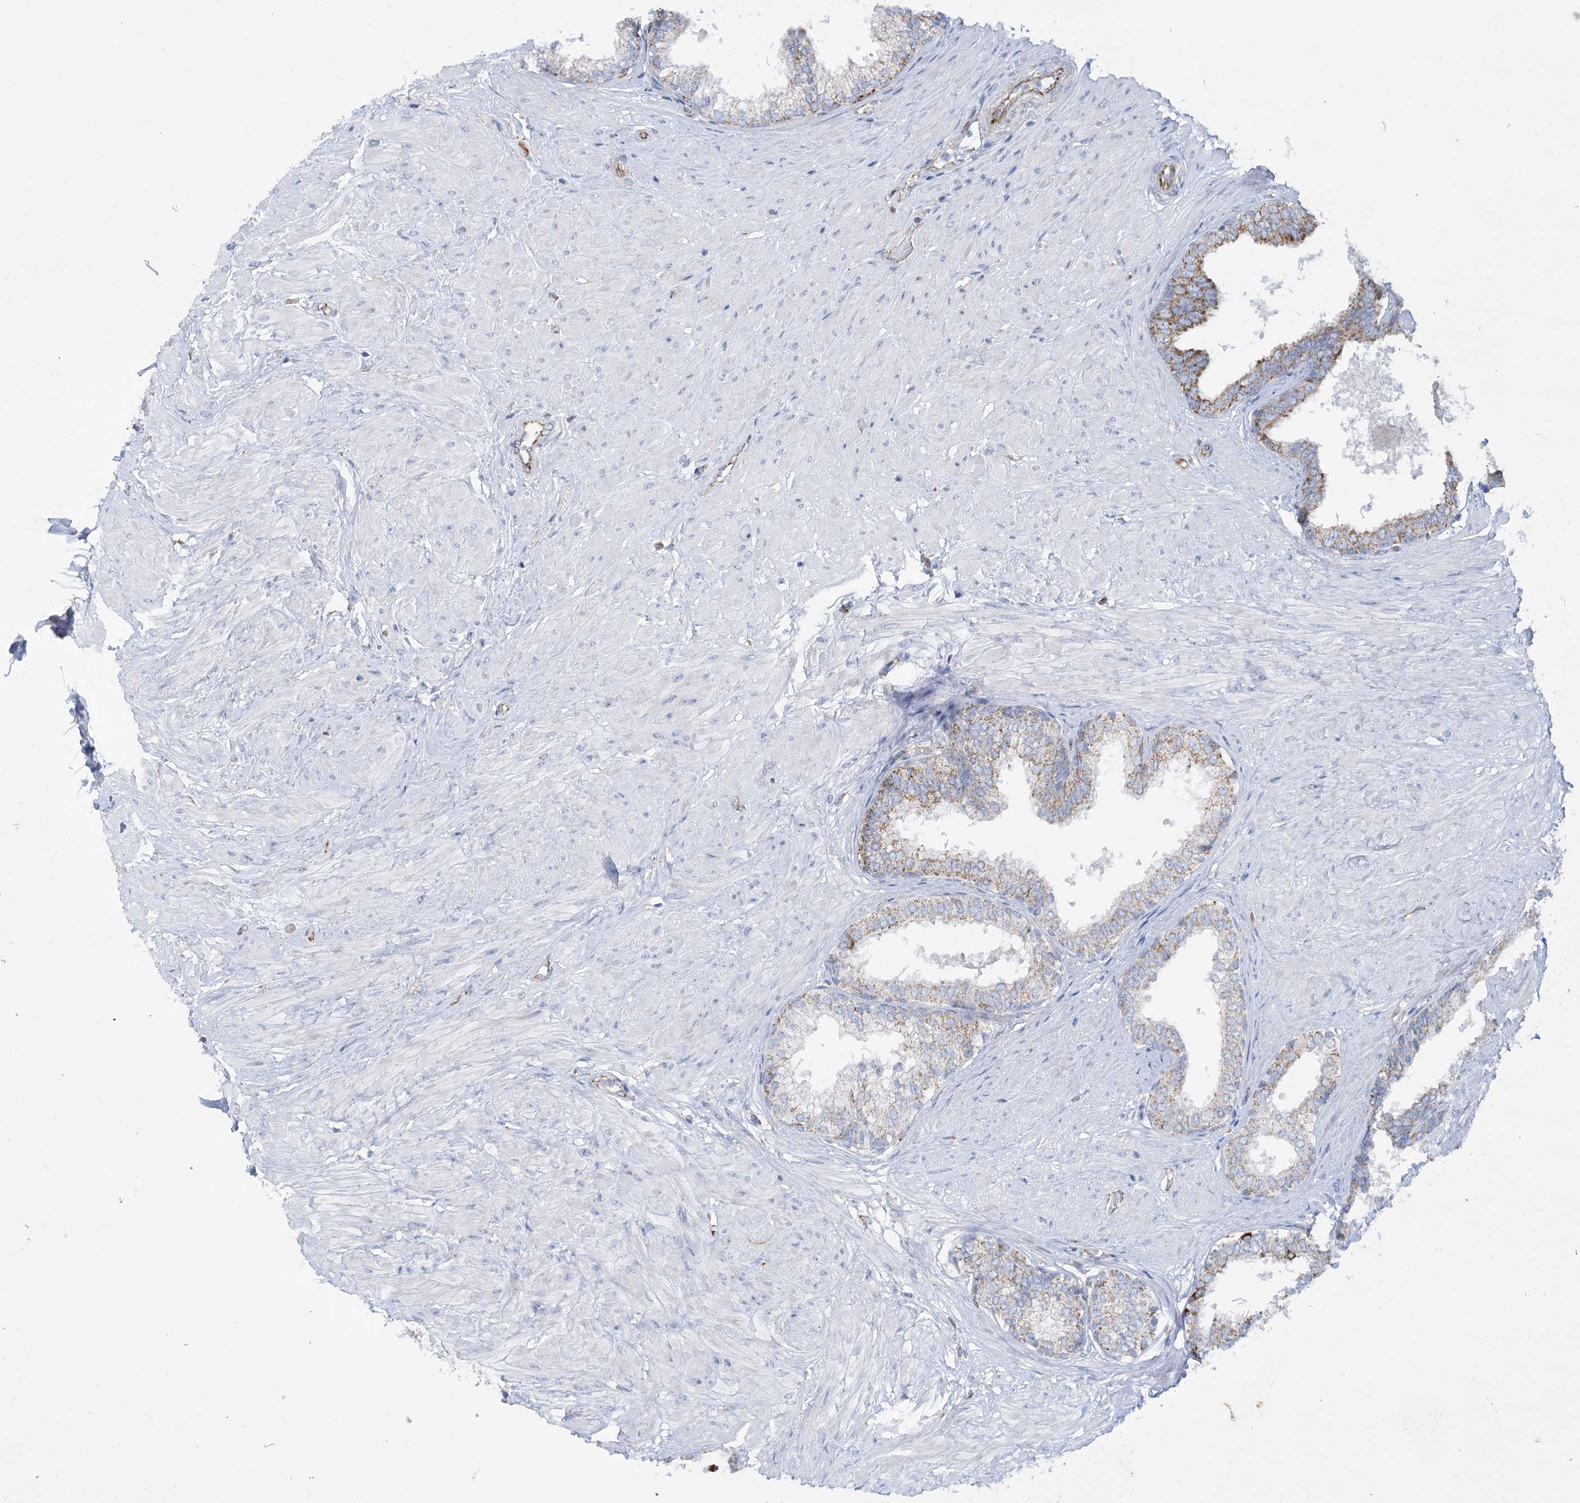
{"staining": {"intensity": "strong", "quantity": "<25%", "location": "cytoplasmic/membranous"}, "tissue": "prostate", "cell_type": "Glandular cells", "image_type": "normal", "snomed": [{"axis": "morphology", "description": "Normal tissue, NOS"}, {"axis": "topography", "description": "Prostate"}], "caption": "IHC staining of unremarkable prostate, which exhibits medium levels of strong cytoplasmic/membranous positivity in approximately <25% of glandular cells indicating strong cytoplasmic/membranous protein staining. The staining was performed using DAB (brown) for protein detection and nuclei were counterstained in hematoxylin (blue).", "gene": "DHTKD1", "patient": {"sex": "male", "age": 48}}